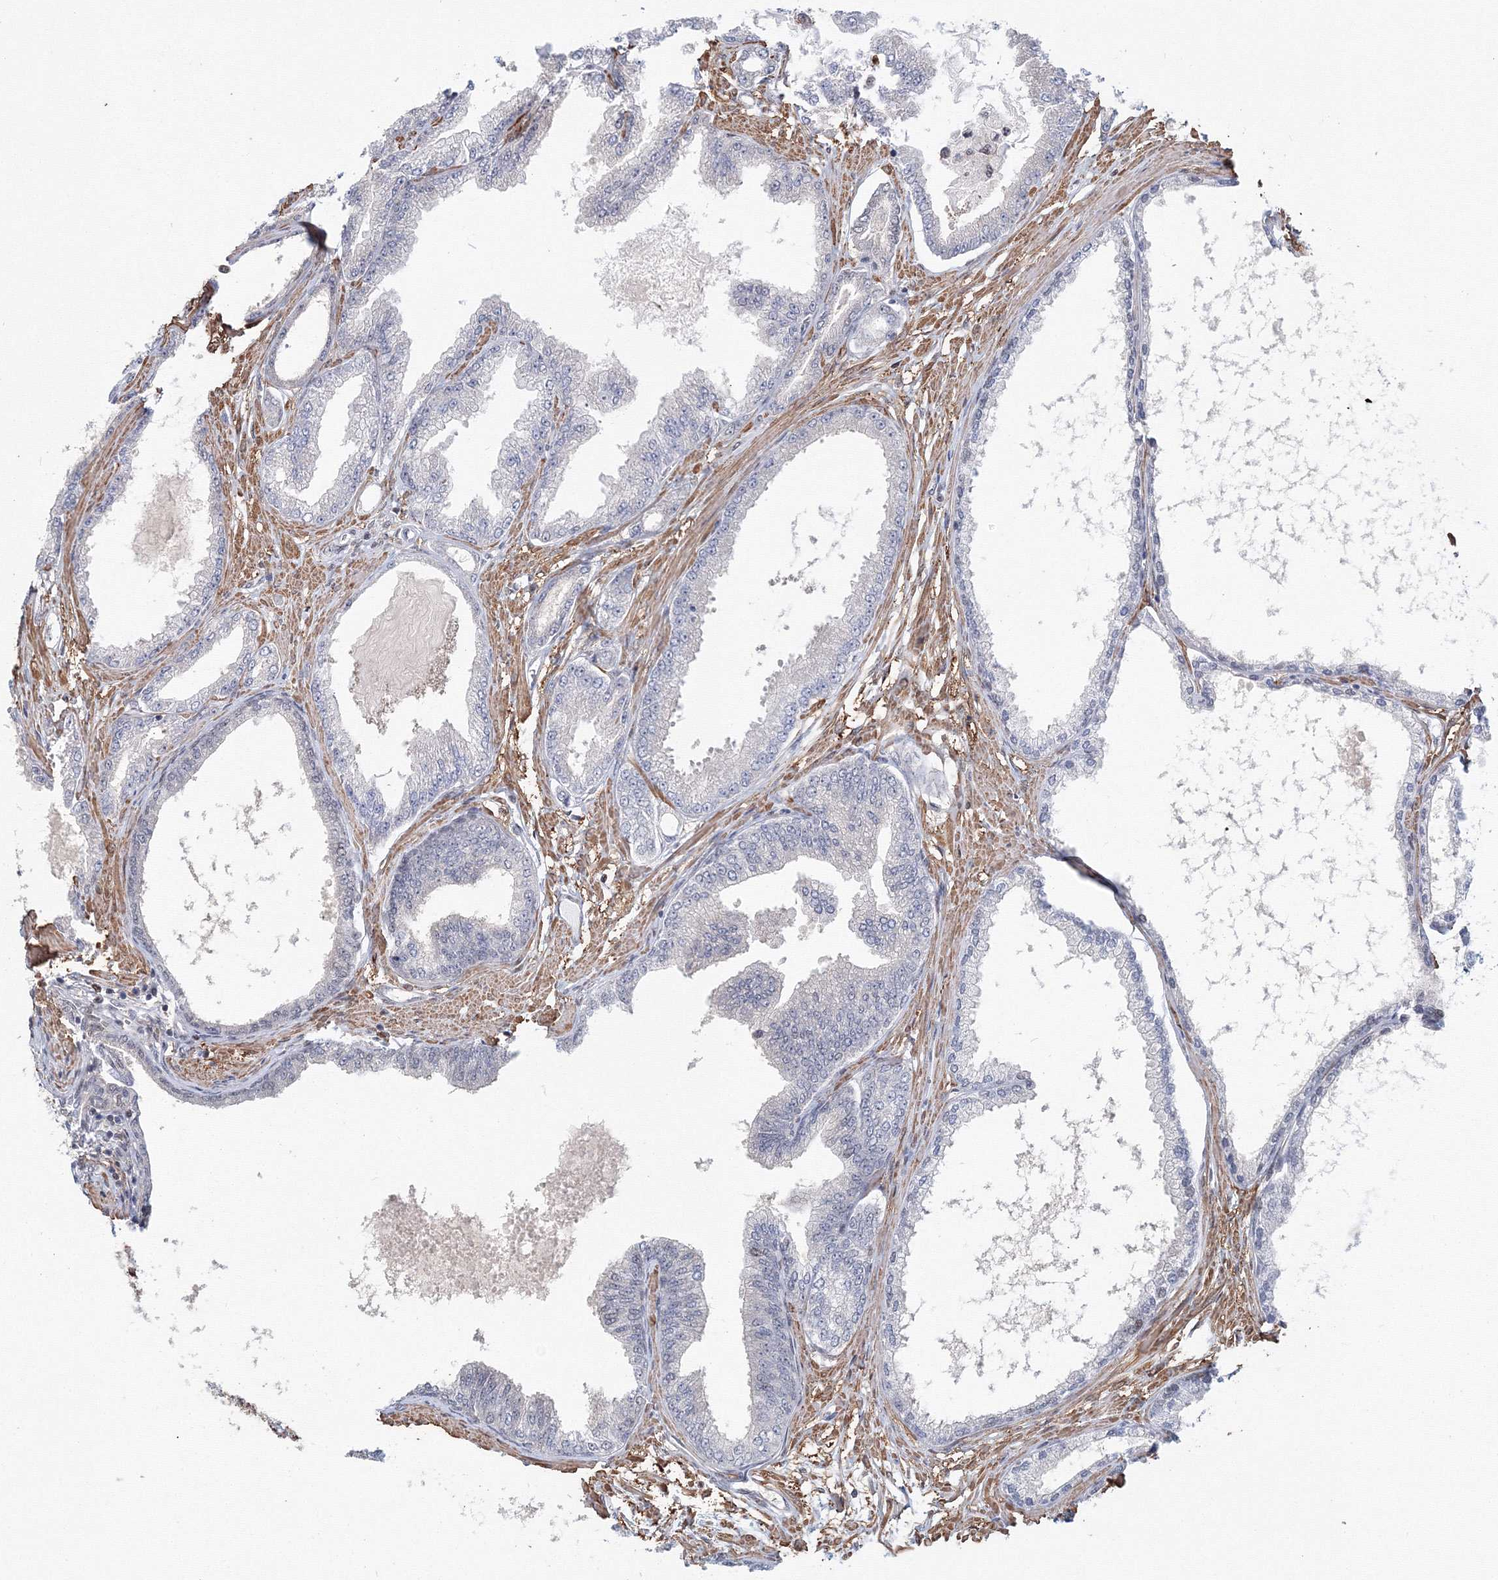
{"staining": {"intensity": "negative", "quantity": "none", "location": "none"}, "tissue": "prostate cancer", "cell_type": "Tumor cells", "image_type": "cancer", "snomed": [{"axis": "morphology", "description": "Adenocarcinoma, Low grade"}, {"axis": "topography", "description": "Prostate"}], "caption": "This is a histopathology image of immunohistochemistry (IHC) staining of prostate cancer, which shows no positivity in tumor cells.", "gene": "ARHGAP21", "patient": {"sex": "male", "age": 63}}